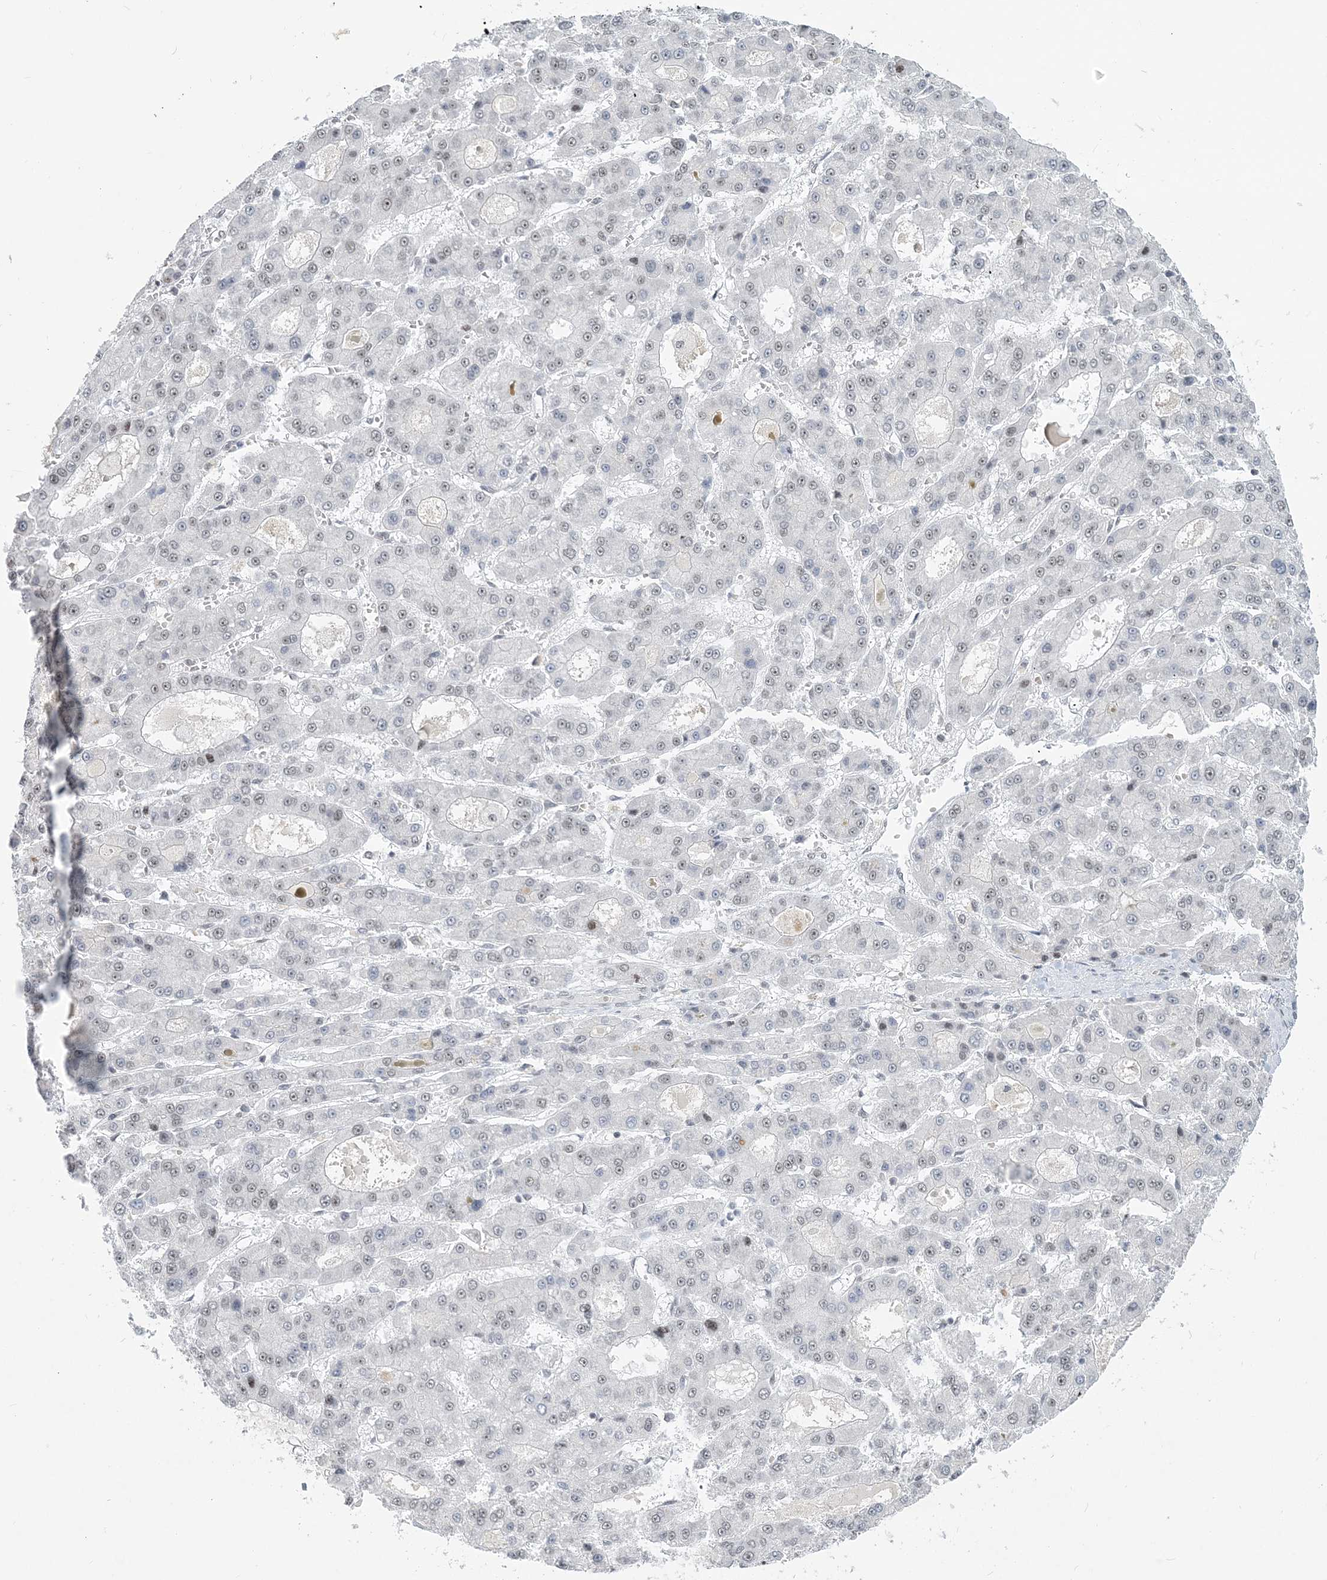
{"staining": {"intensity": "negative", "quantity": "none", "location": "none"}, "tissue": "liver cancer", "cell_type": "Tumor cells", "image_type": "cancer", "snomed": [{"axis": "morphology", "description": "Carcinoma, Hepatocellular, NOS"}, {"axis": "topography", "description": "Liver"}], "caption": "This is an immunohistochemistry photomicrograph of liver cancer. There is no staining in tumor cells.", "gene": "PLRG1", "patient": {"sex": "male", "age": 70}}